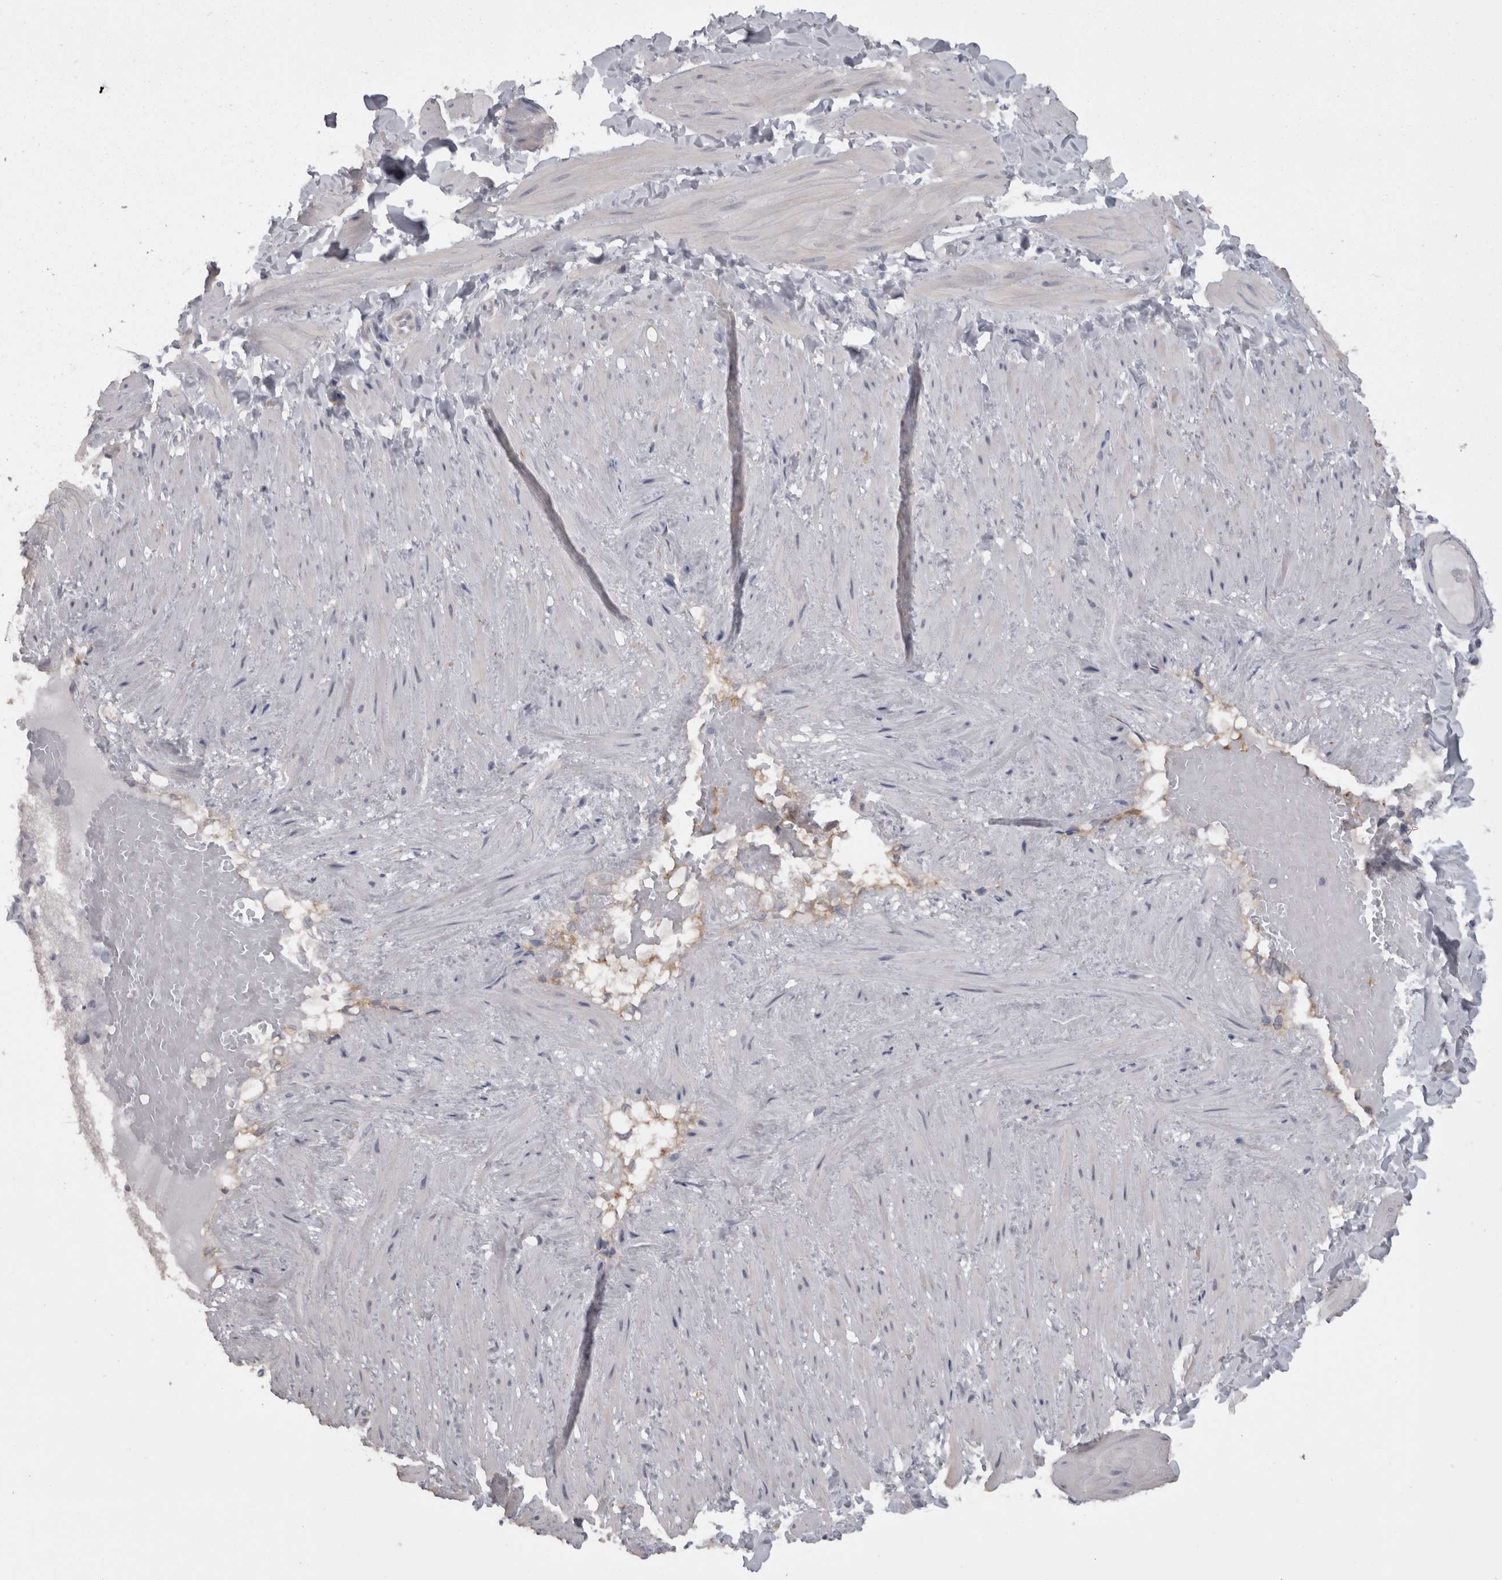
{"staining": {"intensity": "negative", "quantity": "none", "location": "none"}, "tissue": "adipose tissue", "cell_type": "Adipocytes", "image_type": "normal", "snomed": [{"axis": "morphology", "description": "Normal tissue, NOS"}, {"axis": "topography", "description": "Adipose tissue"}, {"axis": "topography", "description": "Vascular tissue"}, {"axis": "topography", "description": "Peripheral nerve tissue"}], "caption": "Immunohistochemistry (IHC) image of benign human adipose tissue stained for a protein (brown), which demonstrates no expression in adipocytes.", "gene": "CAMK2D", "patient": {"sex": "male", "age": 25}}